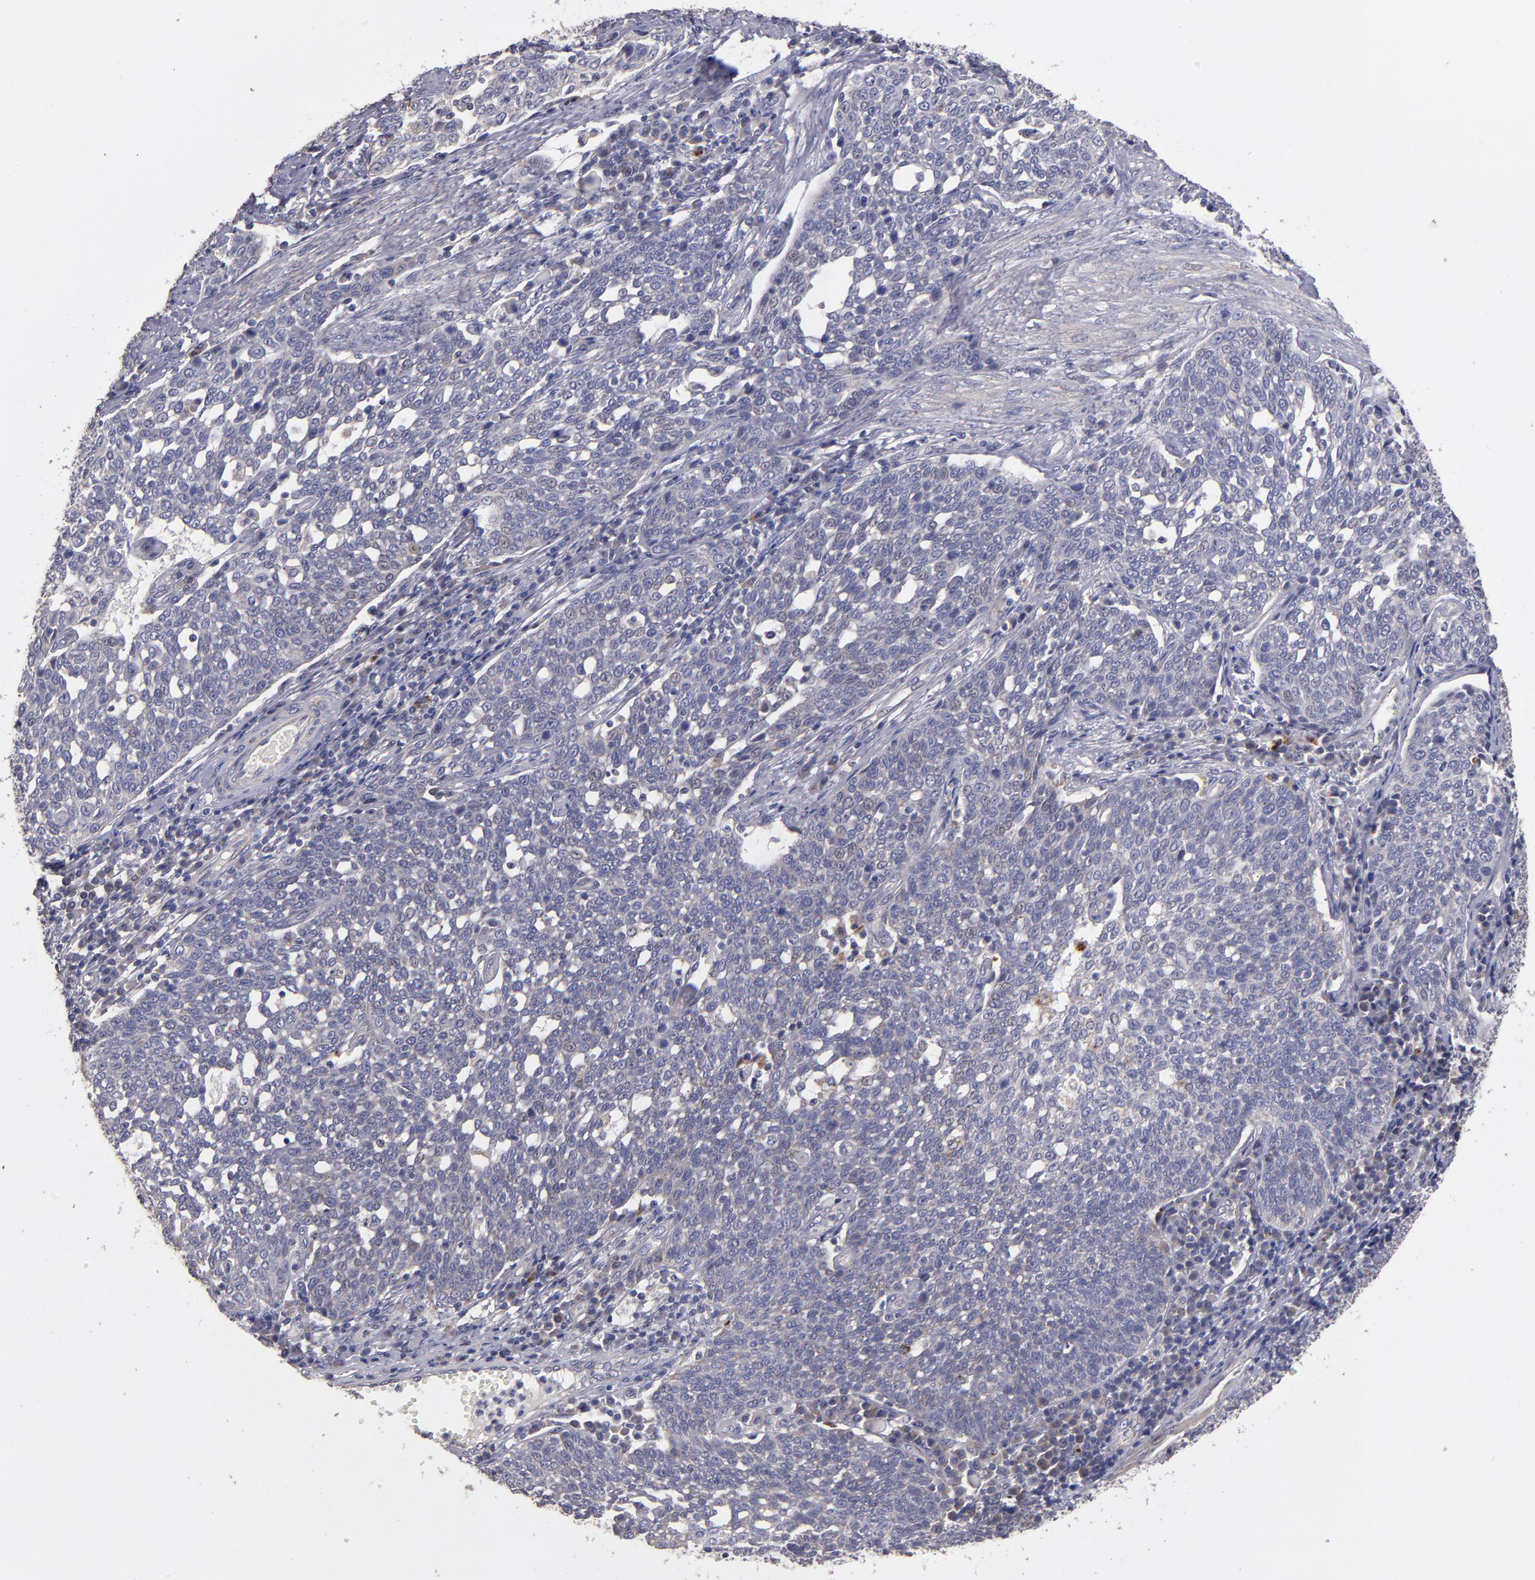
{"staining": {"intensity": "weak", "quantity": "25%-75%", "location": "cytoplasmic/membranous"}, "tissue": "cervical cancer", "cell_type": "Tumor cells", "image_type": "cancer", "snomed": [{"axis": "morphology", "description": "Squamous cell carcinoma, NOS"}, {"axis": "topography", "description": "Cervix"}], "caption": "Cervical cancer stained with a brown dye demonstrates weak cytoplasmic/membranous positive positivity in about 25%-75% of tumor cells.", "gene": "MAGEE1", "patient": {"sex": "female", "age": 34}}